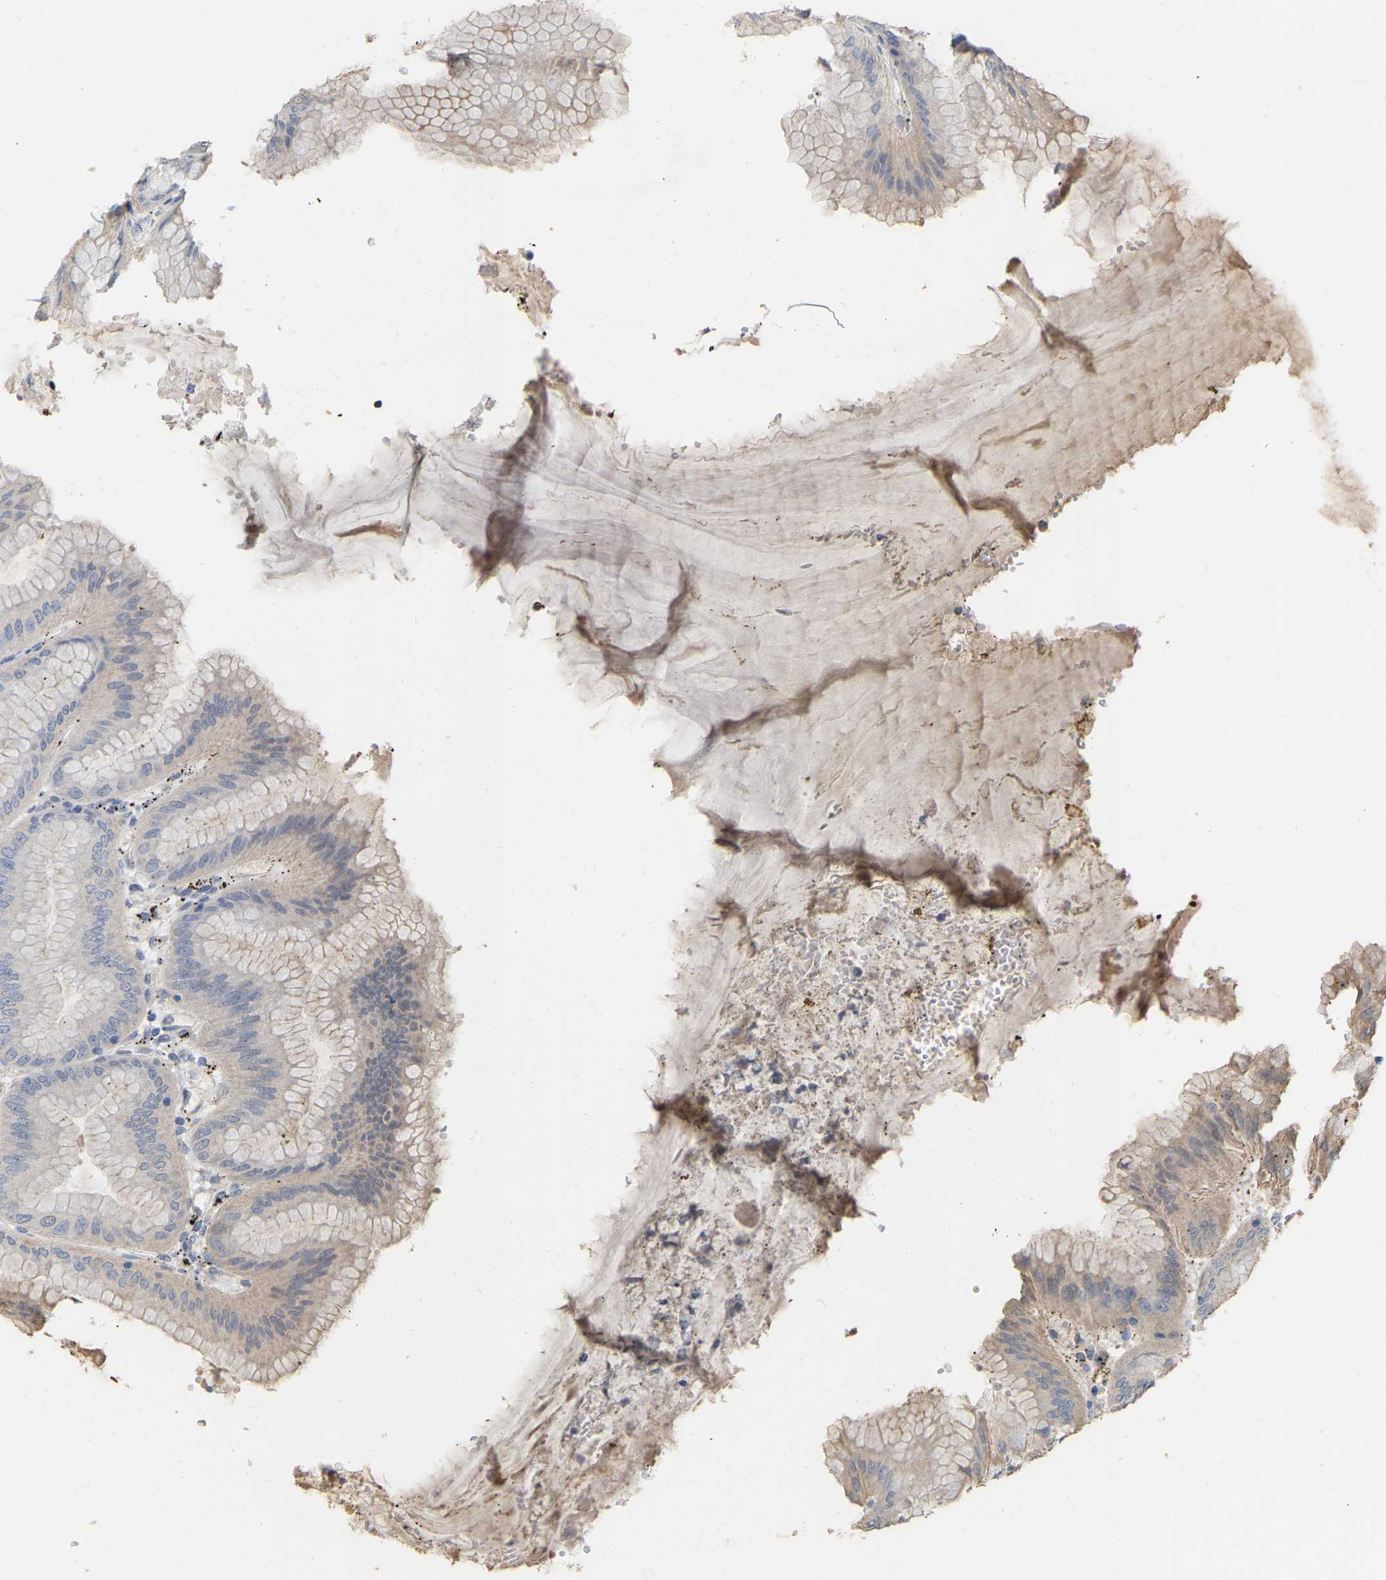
{"staining": {"intensity": "negative", "quantity": "none", "location": "none"}, "tissue": "stomach", "cell_type": "Glandular cells", "image_type": "normal", "snomed": [{"axis": "morphology", "description": "Normal tissue, NOS"}, {"axis": "topography", "description": "Stomach, lower"}], "caption": "DAB immunohistochemical staining of unremarkable human stomach displays no significant expression in glandular cells. (DAB immunohistochemistry (IHC) with hematoxylin counter stain).", "gene": "NCS1", "patient": {"sex": "male", "age": 71}}